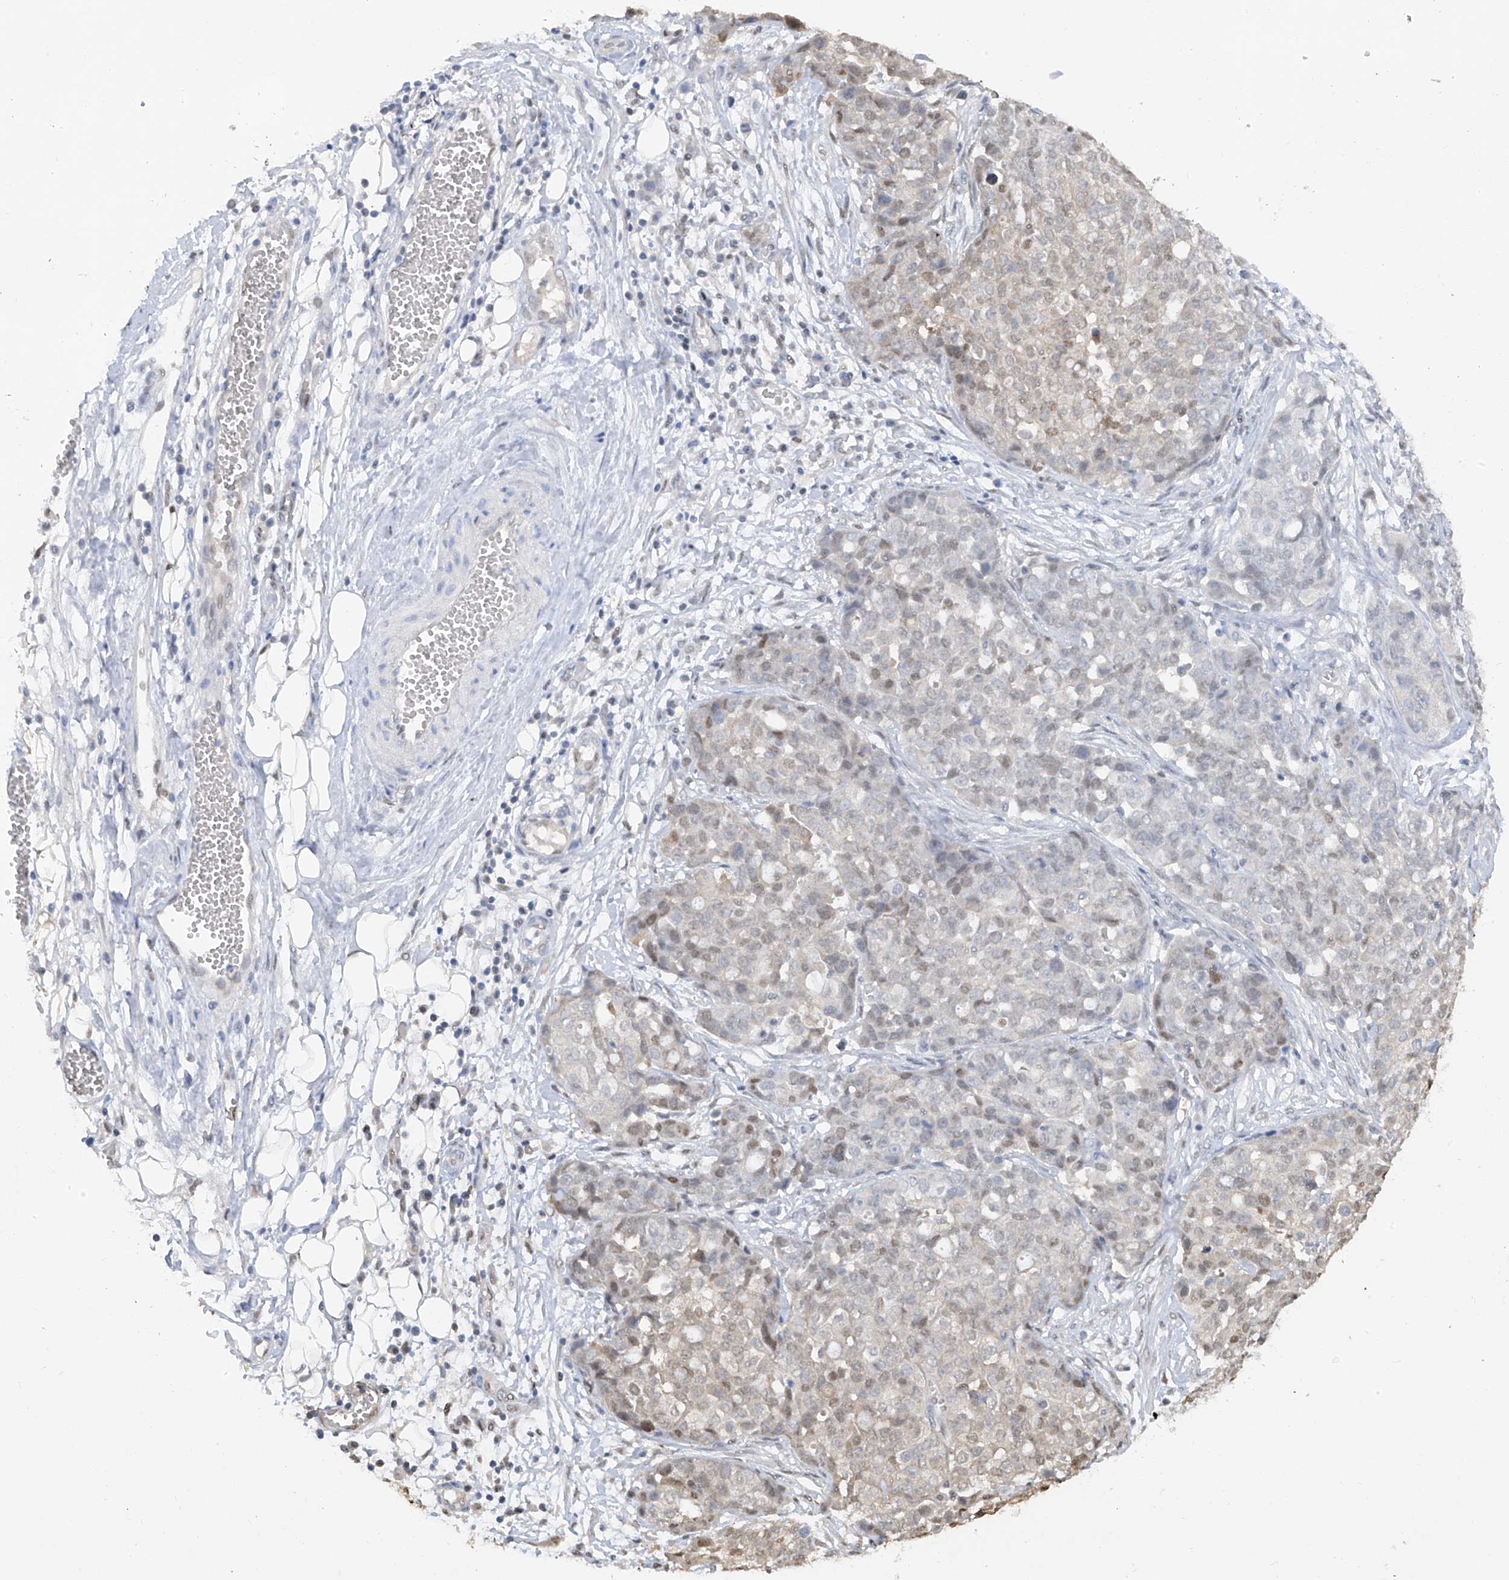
{"staining": {"intensity": "weak", "quantity": "<25%", "location": "nuclear"}, "tissue": "ovarian cancer", "cell_type": "Tumor cells", "image_type": "cancer", "snomed": [{"axis": "morphology", "description": "Cystadenocarcinoma, serous, NOS"}, {"axis": "topography", "description": "Soft tissue"}, {"axis": "topography", "description": "Ovary"}], "caption": "Ovarian cancer (serous cystadenocarcinoma) was stained to show a protein in brown. There is no significant staining in tumor cells.", "gene": "PMM1", "patient": {"sex": "female", "age": 57}}